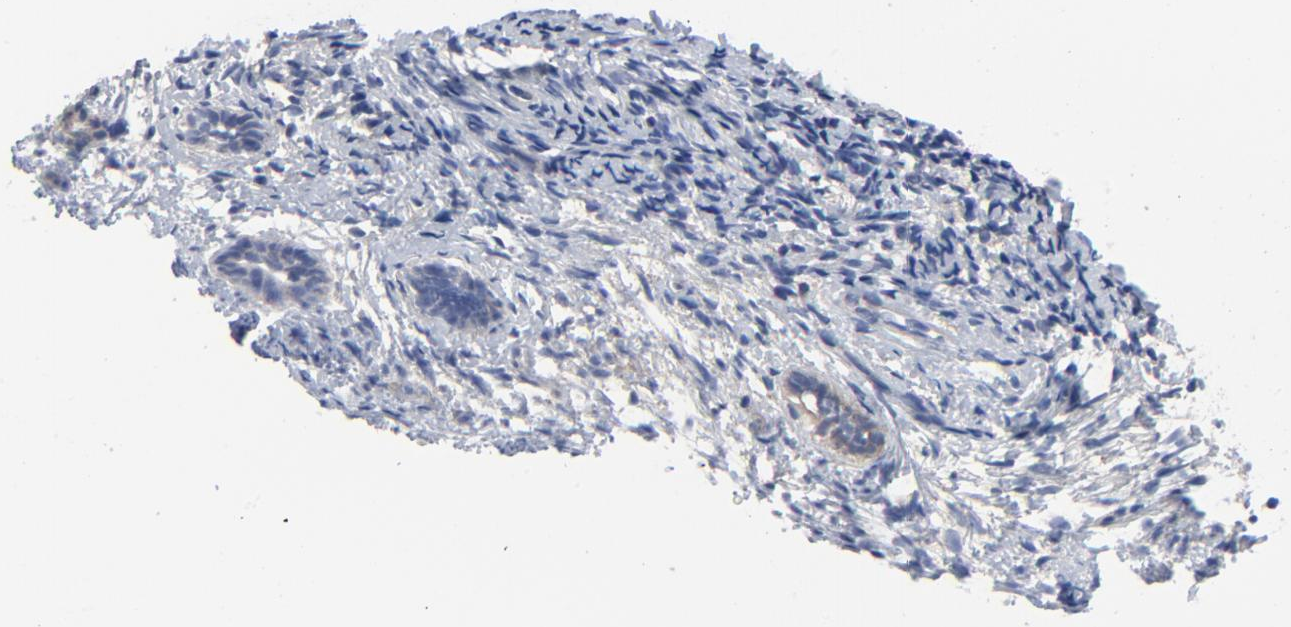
{"staining": {"intensity": "negative", "quantity": "none", "location": "none"}, "tissue": "endometrium", "cell_type": "Cells in endometrial stroma", "image_type": "normal", "snomed": [{"axis": "morphology", "description": "Normal tissue, NOS"}, {"axis": "topography", "description": "Smooth muscle"}, {"axis": "topography", "description": "Endometrium"}], "caption": "This is a photomicrograph of immunohistochemistry (IHC) staining of normal endometrium, which shows no positivity in cells in endometrial stroma. (Stains: DAB (3,3'-diaminobenzidine) IHC with hematoxylin counter stain, Microscopy: brightfield microscopy at high magnification).", "gene": "DYNLT3", "patient": {"sex": "female", "age": 57}}